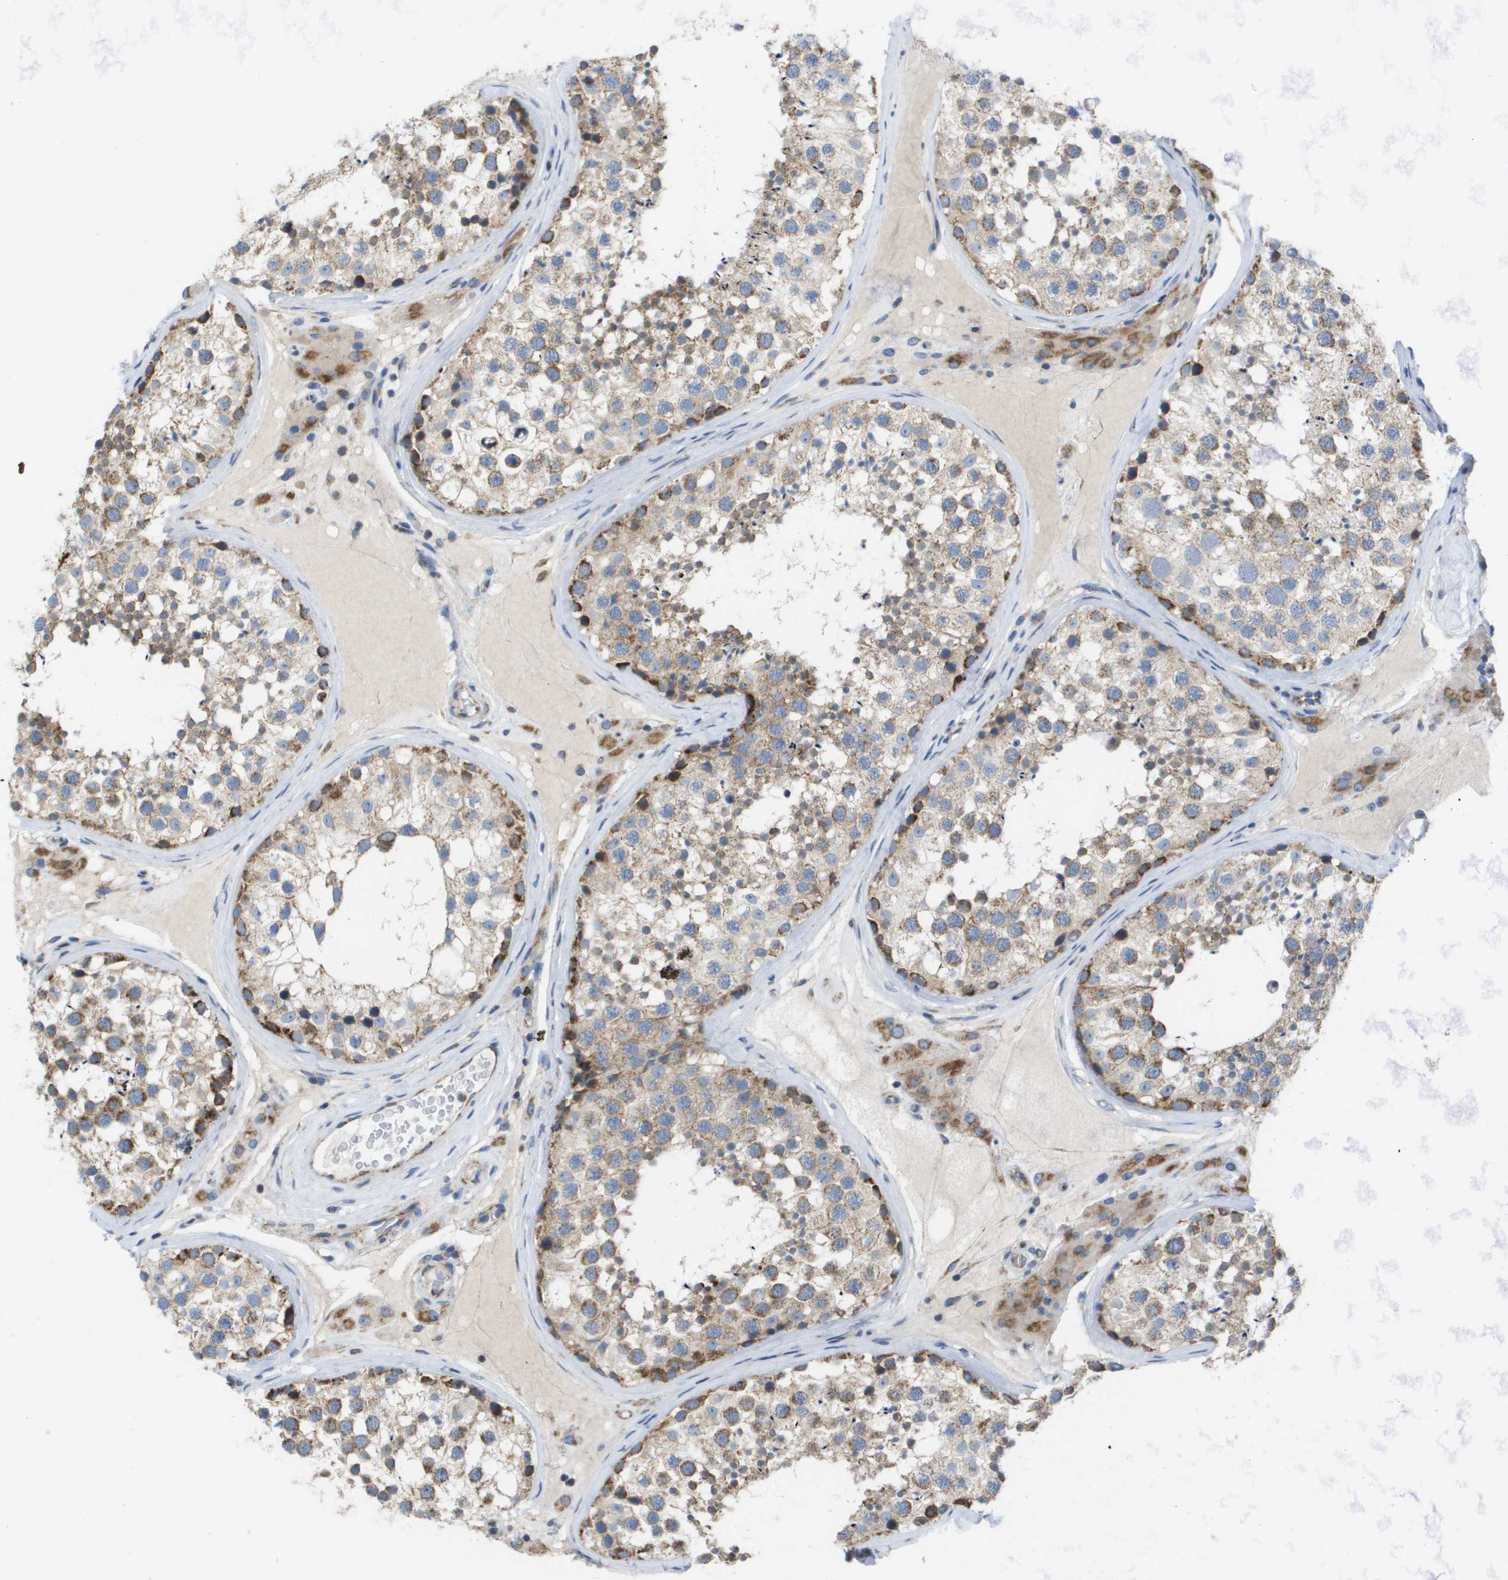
{"staining": {"intensity": "moderate", "quantity": ">75%", "location": "cytoplasmic/membranous"}, "tissue": "testis", "cell_type": "Cells in seminiferous ducts", "image_type": "normal", "snomed": [{"axis": "morphology", "description": "Normal tissue, NOS"}, {"axis": "topography", "description": "Testis"}], "caption": "An immunohistochemistry image of benign tissue is shown. Protein staining in brown labels moderate cytoplasmic/membranous positivity in testis within cells in seminiferous ducts.", "gene": "FIS1", "patient": {"sex": "male", "age": 46}}